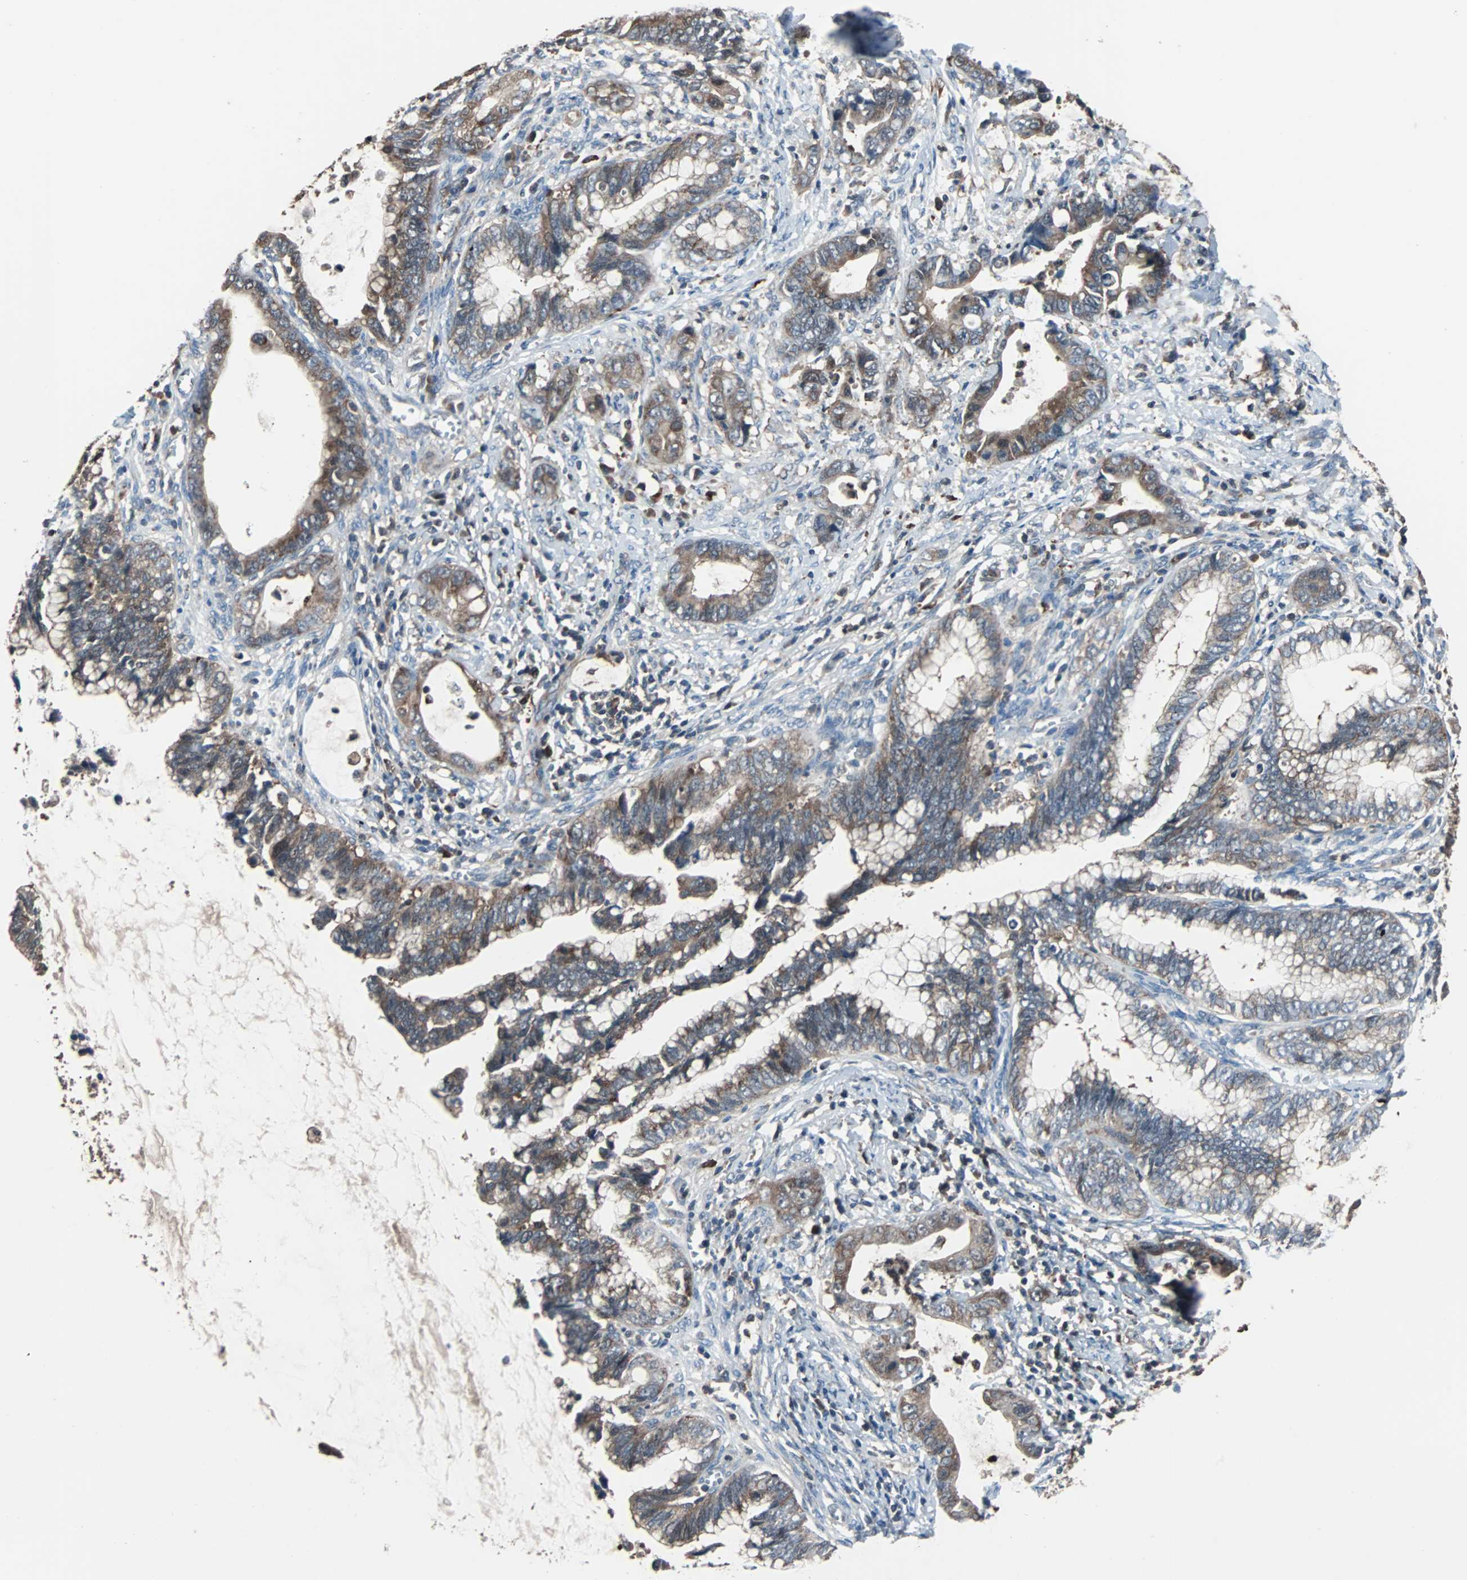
{"staining": {"intensity": "moderate", "quantity": ">75%", "location": "cytoplasmic/membranous"}, "tissue": "cervical cancer", "cell_type": "Tumor cells", "image_type": "cancer", "snomed": [{"axis": "morphology", "description": "Adenocarcinoma, NOS"}, {"axis": "topography", "description": "Cervix"}], "caption": "Immunohistochemical staining of human adenocarcinoma (cervical) exhibits moderate cytoplasmic/membranous protein staining in approximately >75% of tumor cells. (DAB (3,3'-diaminobenzidine) IHC, brown staining for protein, blue staining for nuclei).", "gene": "PAK1", "patient": {"sex": "female", "age": 44}}